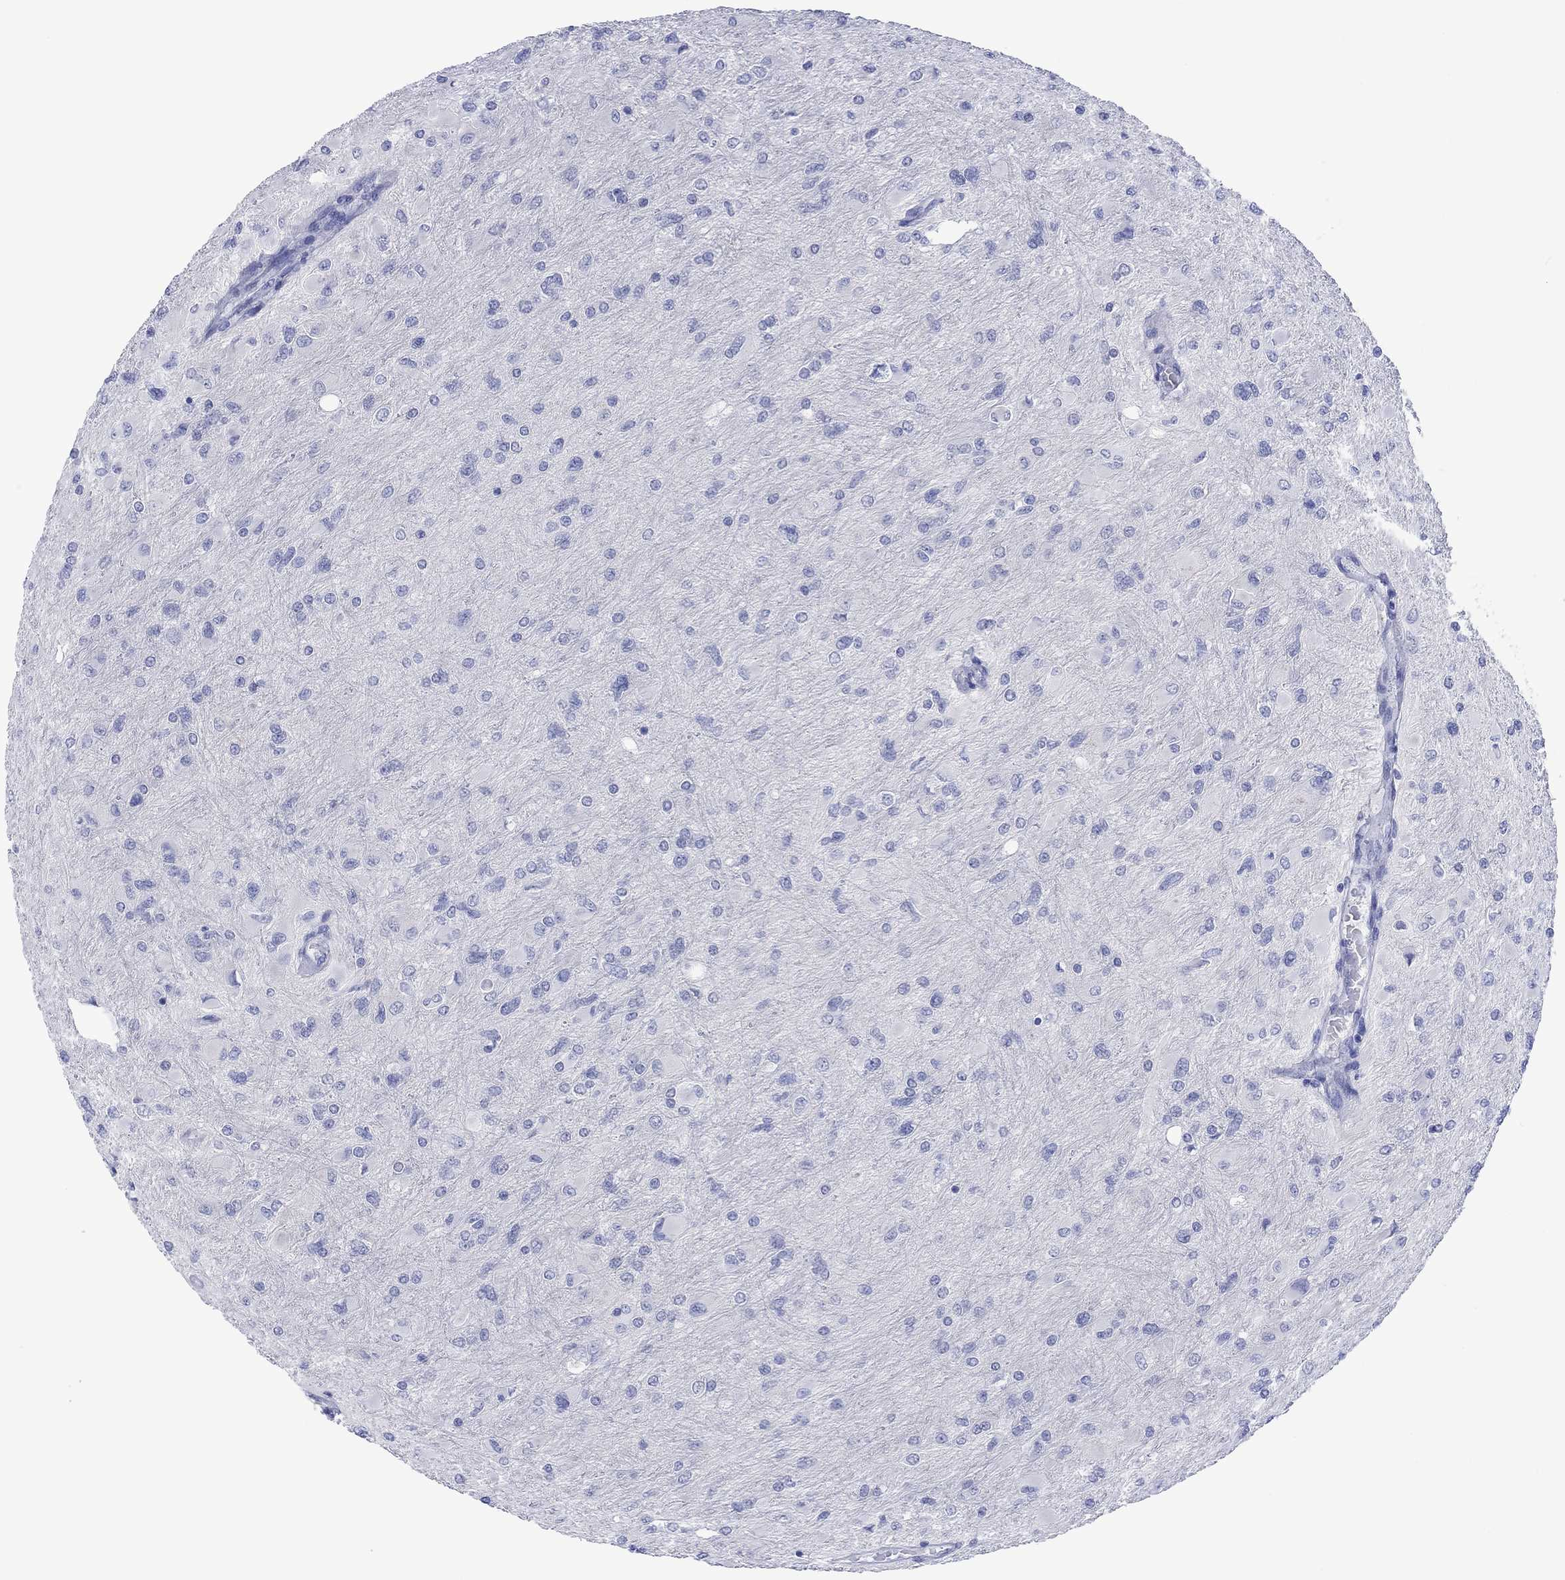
{"staining": {"intensity": "negative", "quantity": "none", "location": "none"}, "tissue": "glioma", "cell_type": "Tumor cells", "image_type": "cancer", "snomed": [{"axis": "morphology", "description": "Glioma, malignant, High grade"}, {"axis": "topography", "description": "Cerebral cortex"}], "caption": "This is an IHC histopathology image of malignant high-grade glioma. There is no positivity in tumor cells.", "gene": "MLANA", "patient": {"sex": "female", "age": 36}}